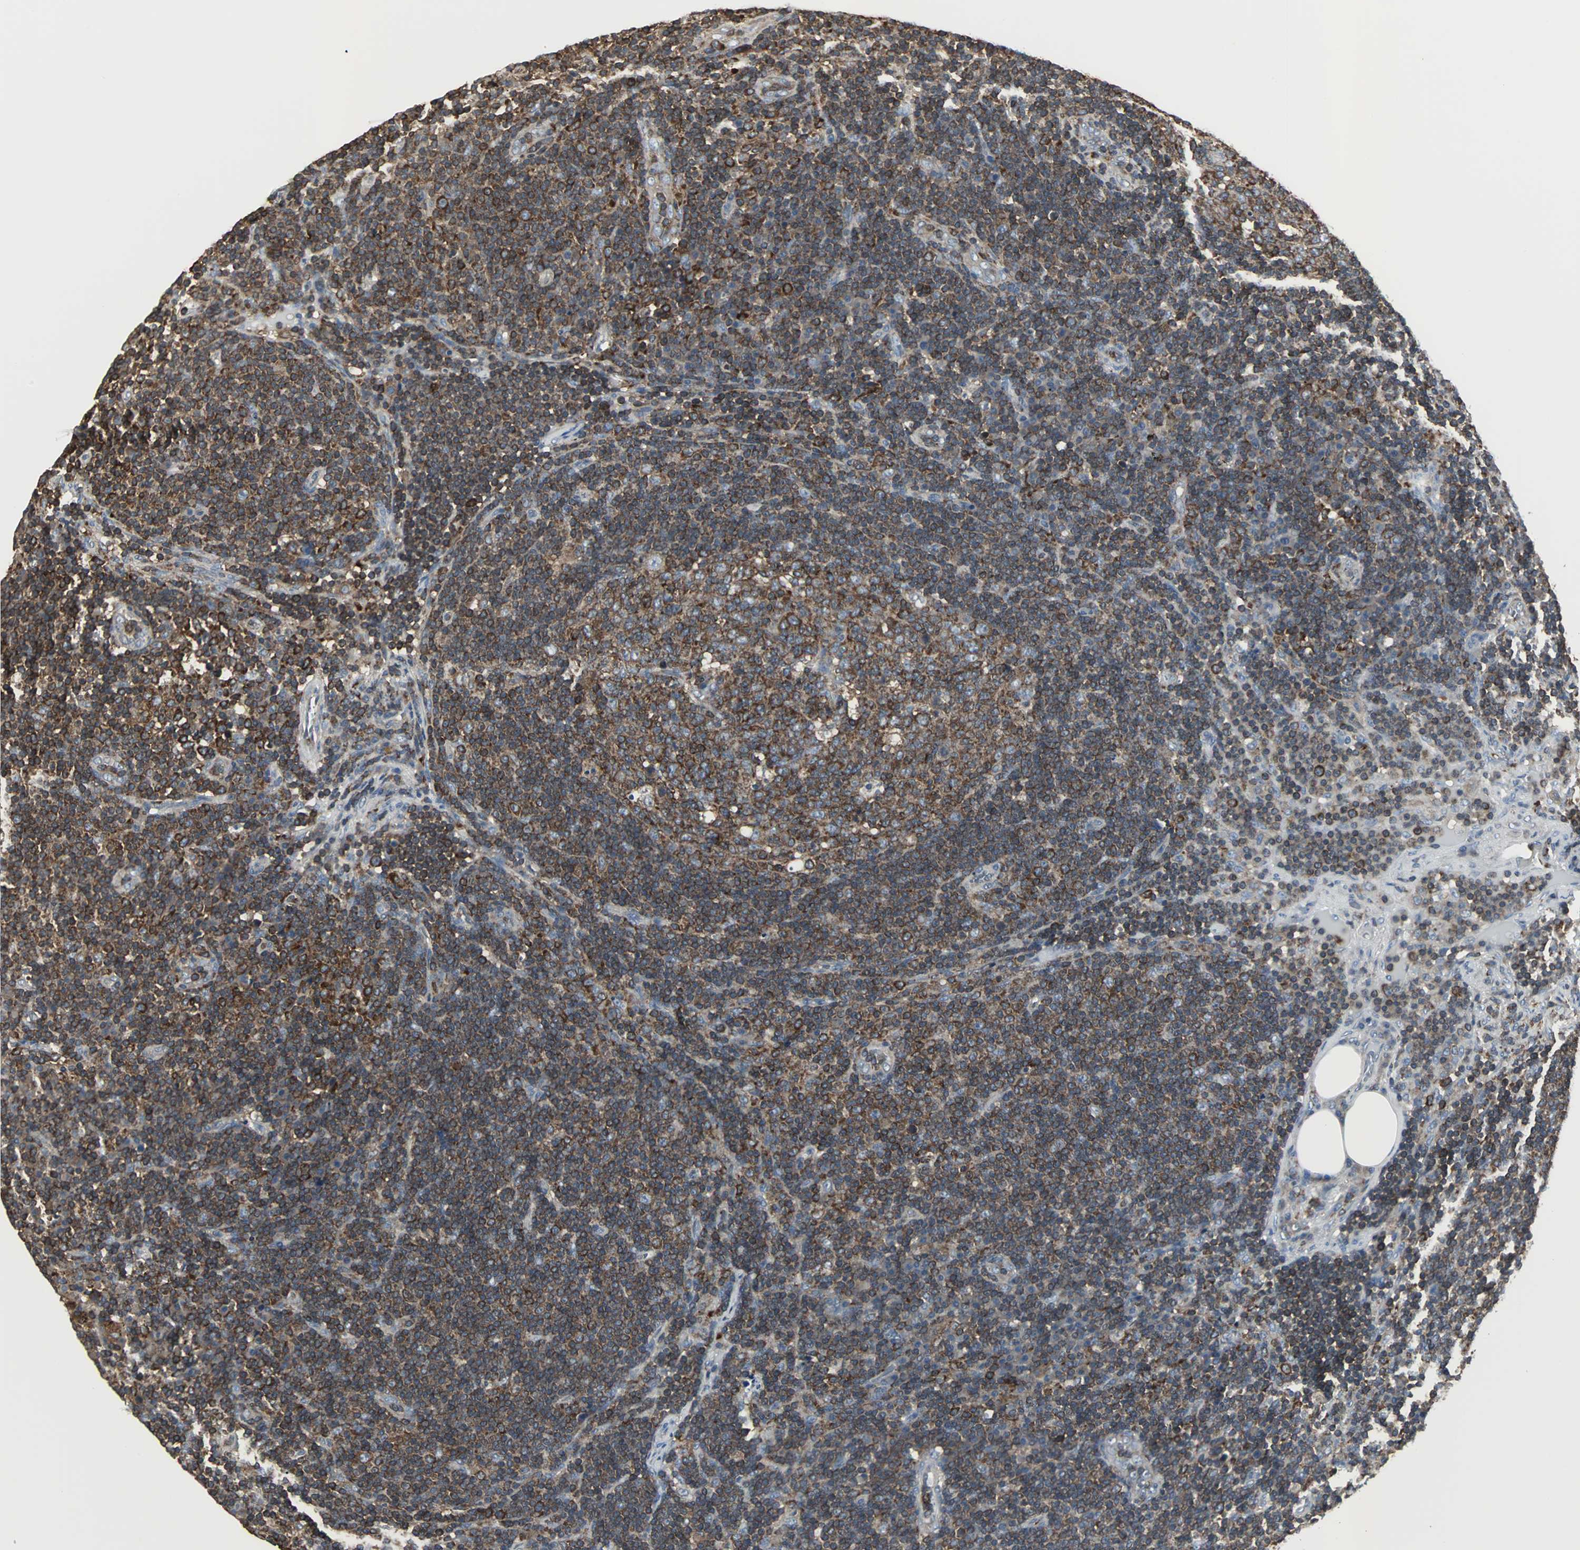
{"staining": {"intensity": "strong", "quantity": ">75%", "location": "cytoplasmic/membranous"}, "tissue": "lymph node", "cell_type": "Germinal center cells", "image_type": "normal", "snomed": [{"axis": "morphology", "description": "Normal tissue, NOS"}, {"axis": "morphology", "description": "Squamous cell carcinoma, metastatic, NOS"}, {"axis": "topography", "description": "Lymph node"}], "caption": "Strong cytoplasmic/membranous protein staining is identified in about >75% of germinal center cells in lymph node.", "gene": "LRRFIP1", "patient": {"sex": "female", "age": 53}}